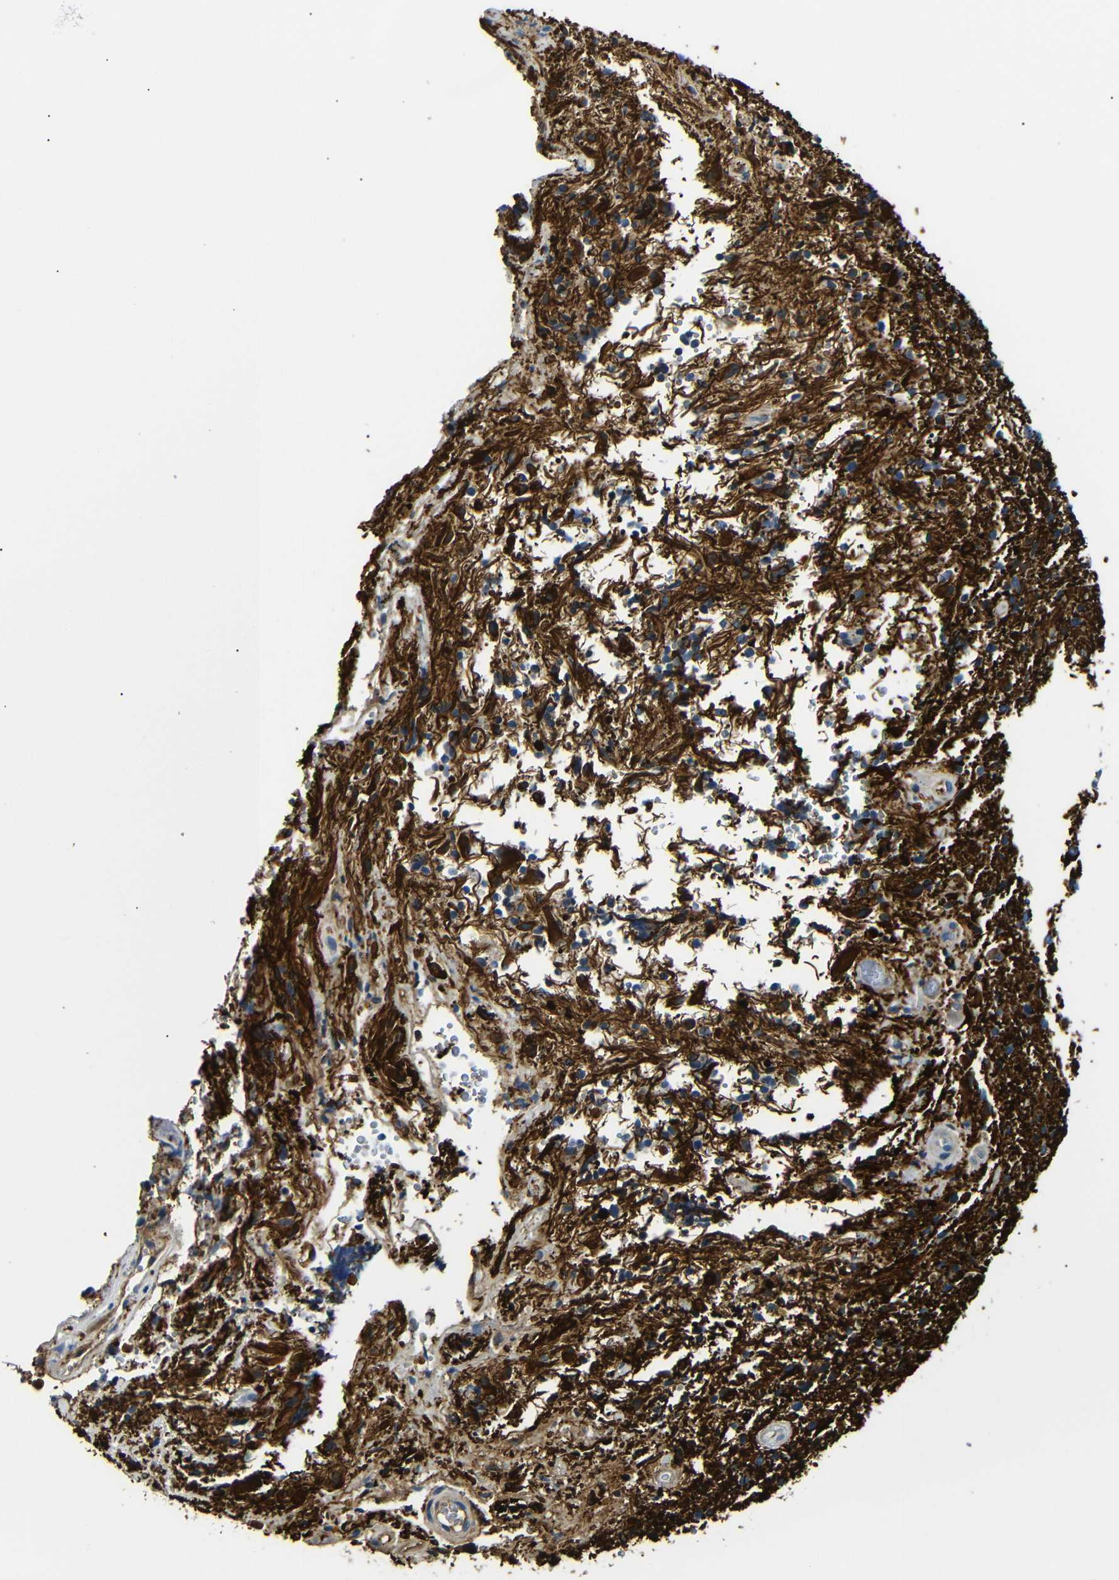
{"staining": {"intensity": "weak", "quantity": "<25%", "location": "cytoplasmic/membranous"}, "tissue": "glioma", "cell_type": "Tumor cells", "image_type": "cancer", "snomed": [{"axis": "morphology", "description": "Glioma, malignant, High grade"}, {"axis": "topography", "description": "Brain"}], "caption": "Protein analysis of malignant high-grade glioma exhibits no significant staining in tumor cells.", "gene": "TAFA1", "patient": {"sex": "male", "age": 33}}